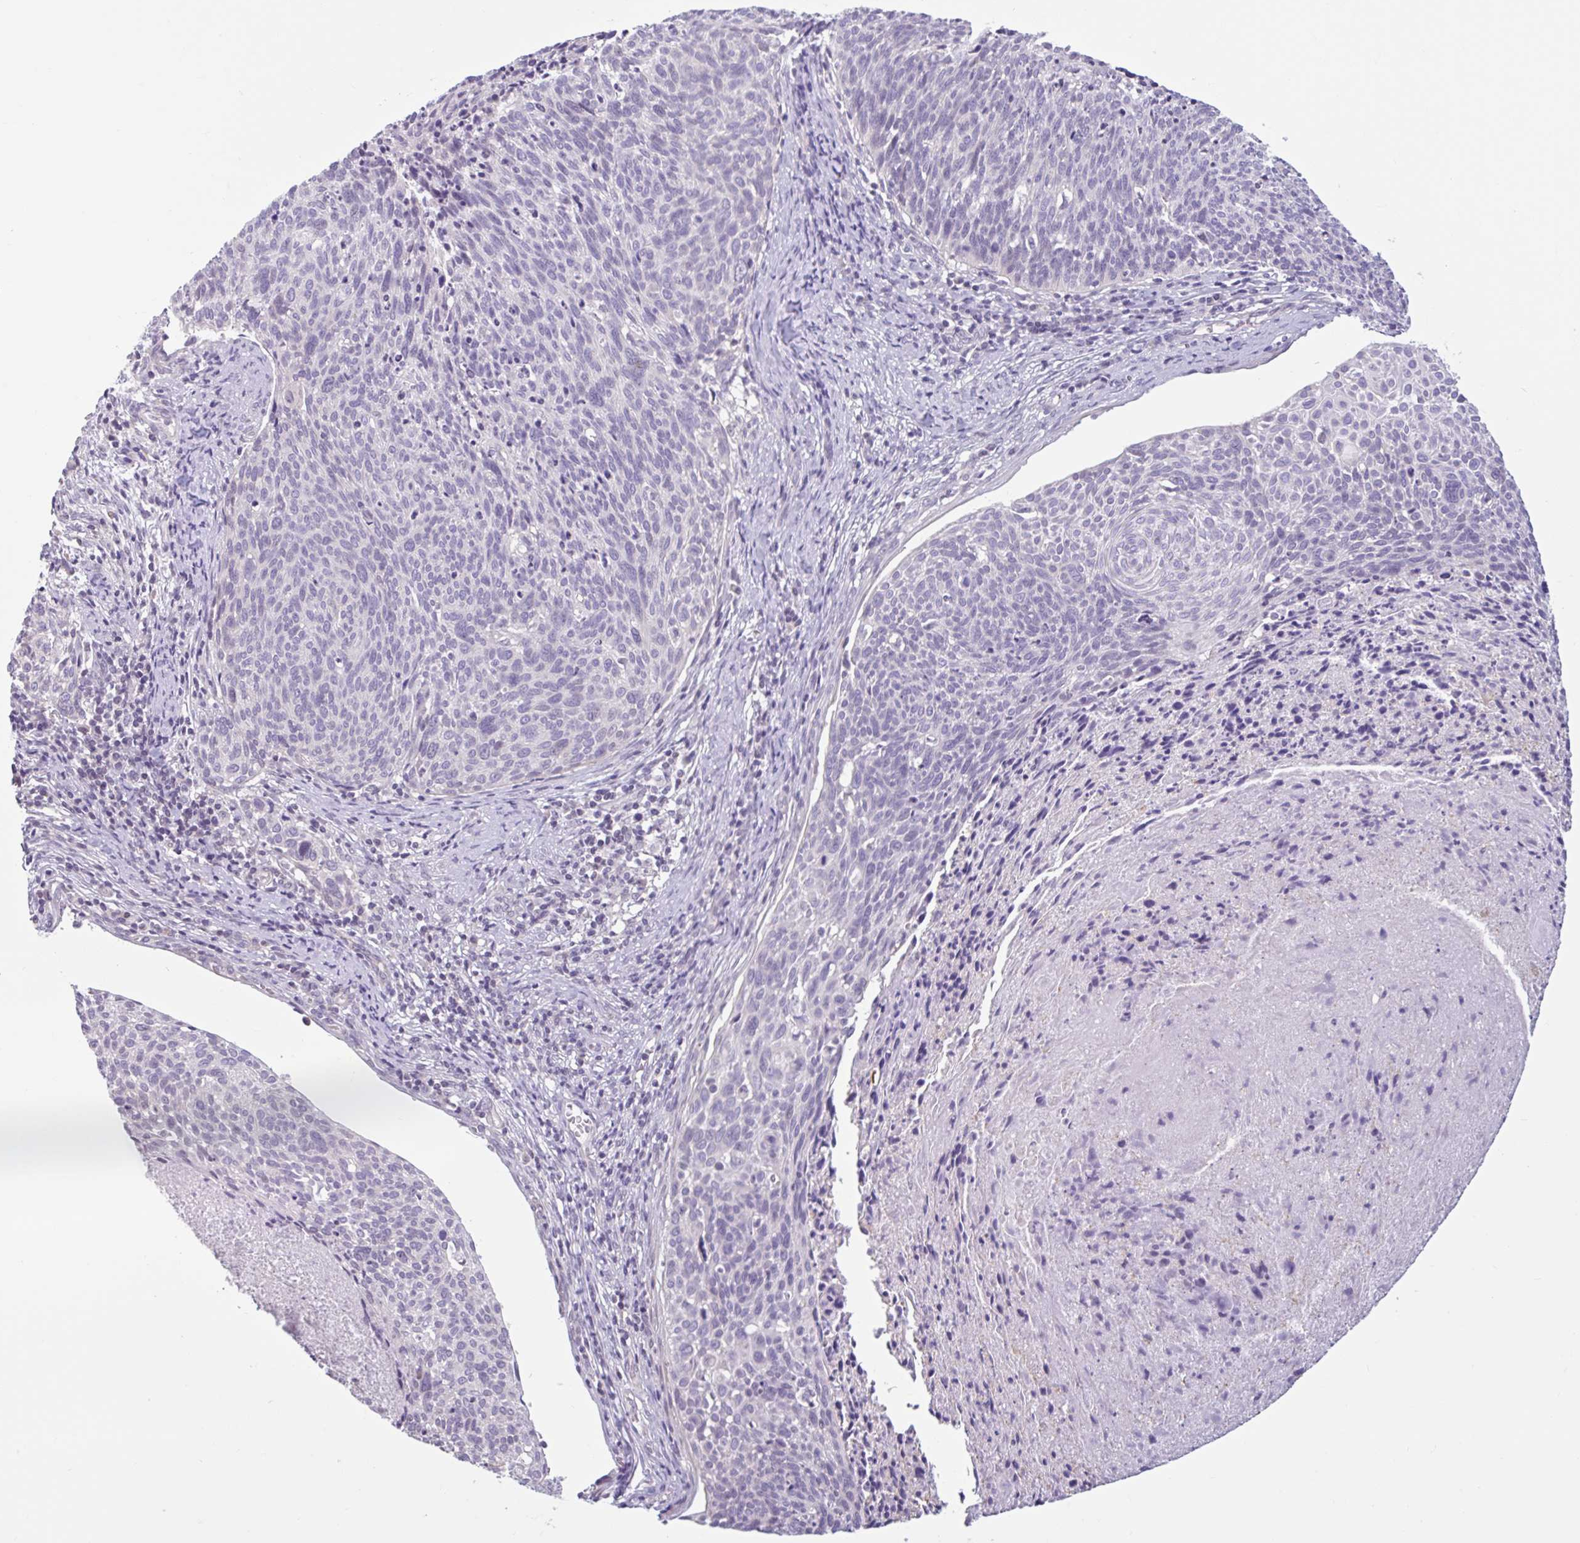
{"staining": {"intensity": "negative", "quantity": "none", "location": "none"}, "tissue": "cervical cancer", "cell_type": "Tumor cells", "image_type": "cancer", "snomed": [{"axis": "morphology", "description": "Squamous cell carcinoma, NOS"}, {"axis": "topography", "description": "Cervix"}], "caption": "There is no significant staining in tumor cells of cervical cancer.", "gene": "CDH19", "patient": {"sex": "female", "age": 49}}